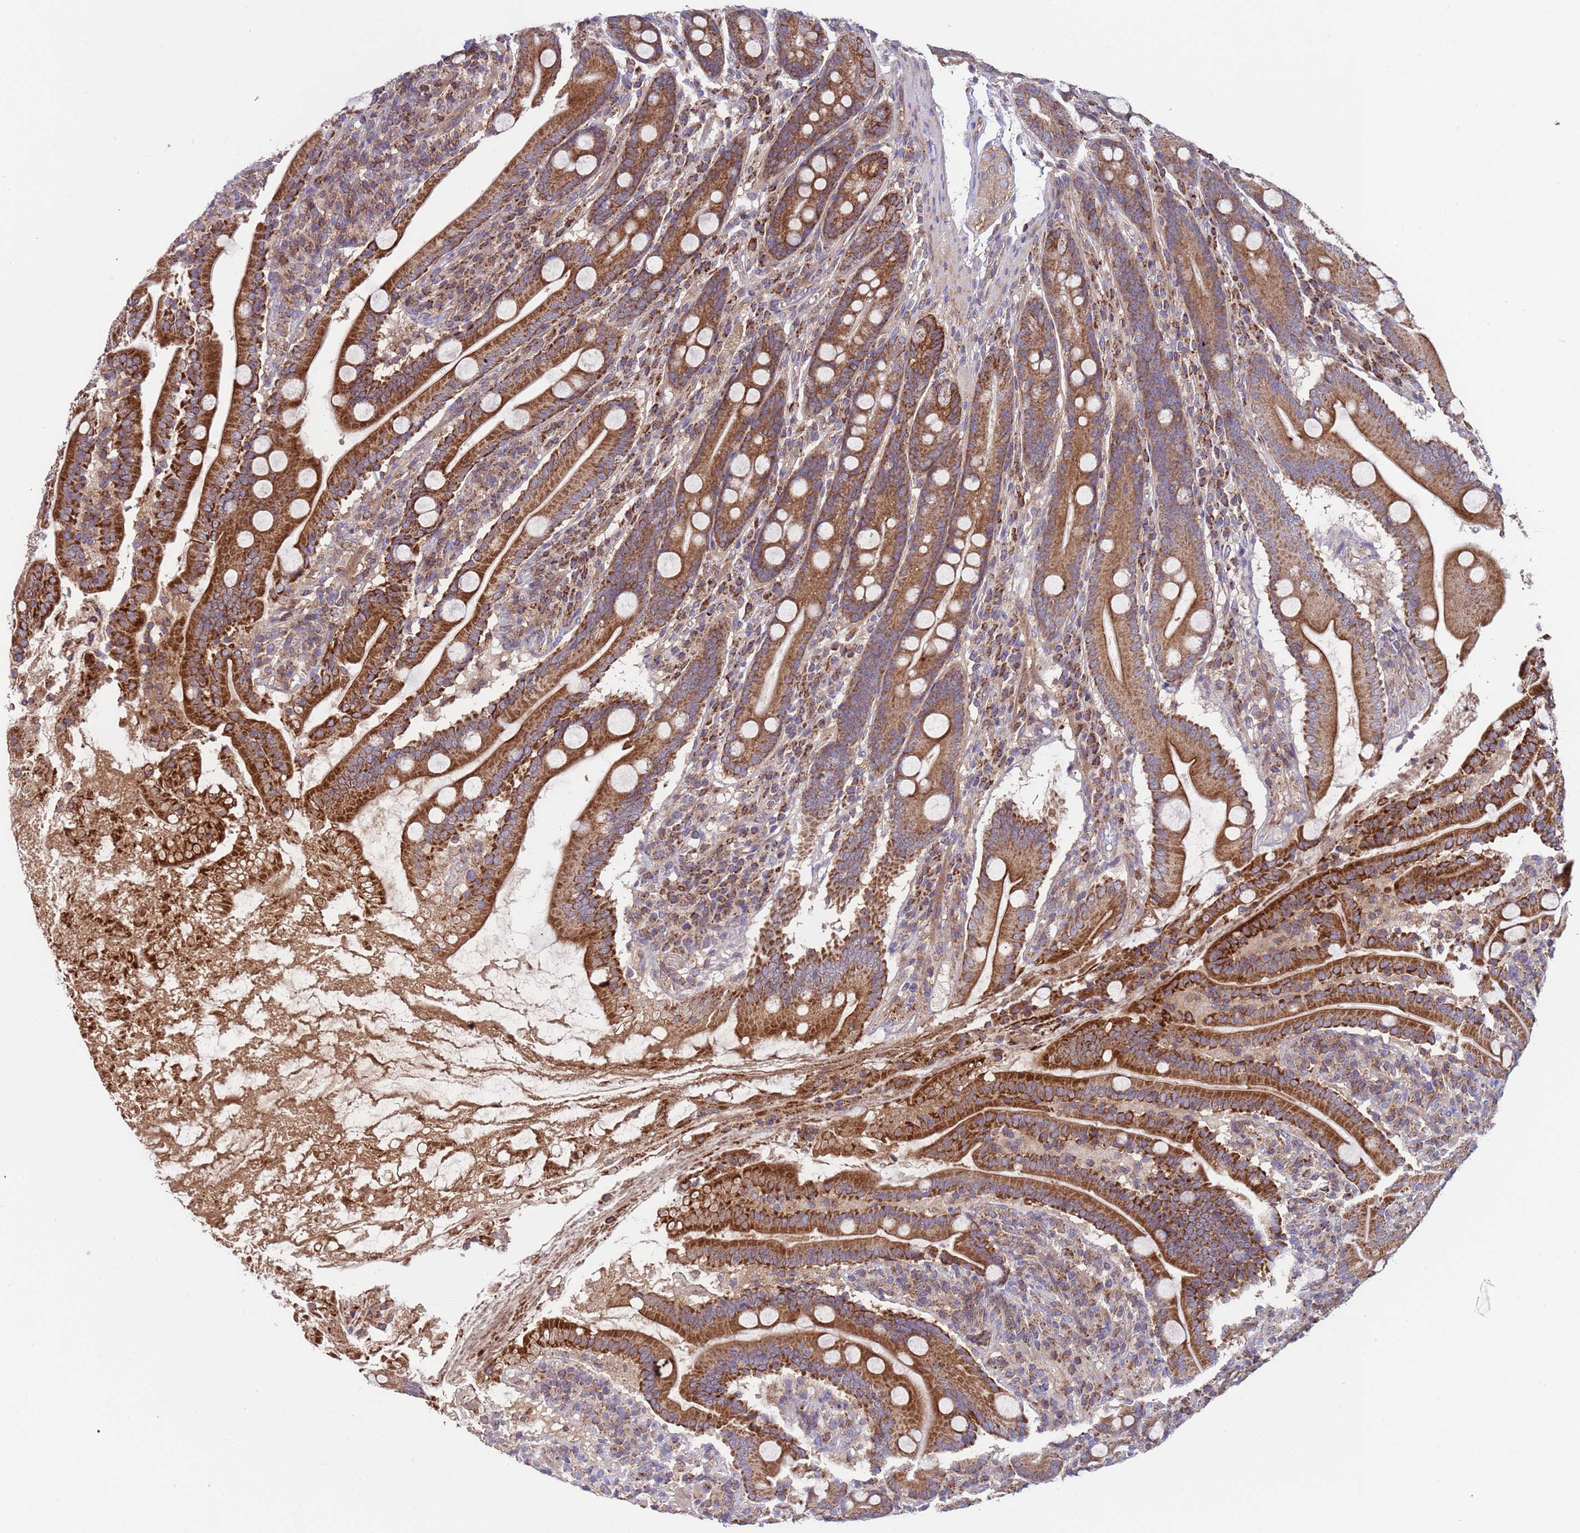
{"staining": {"intensity": "strong", "quantity": ">75%", "location": "cytoplasmic/membranous"}, "tissue": "duodenum", "cell_type": "Glandular cells", "image_type": "normal", "snomed": [{"axis": "morphology", "description": "Normal tissue, NOS"}, {"axis": "topography", "description": "Duodenum"}], "caption": "A brown stain shows strong cytoplasmic/membranous expression of a protein in glandular cells of unremarkable duodenum.", "gene": "ACAD8", "patient": {"sex": "male", "age": 35}}